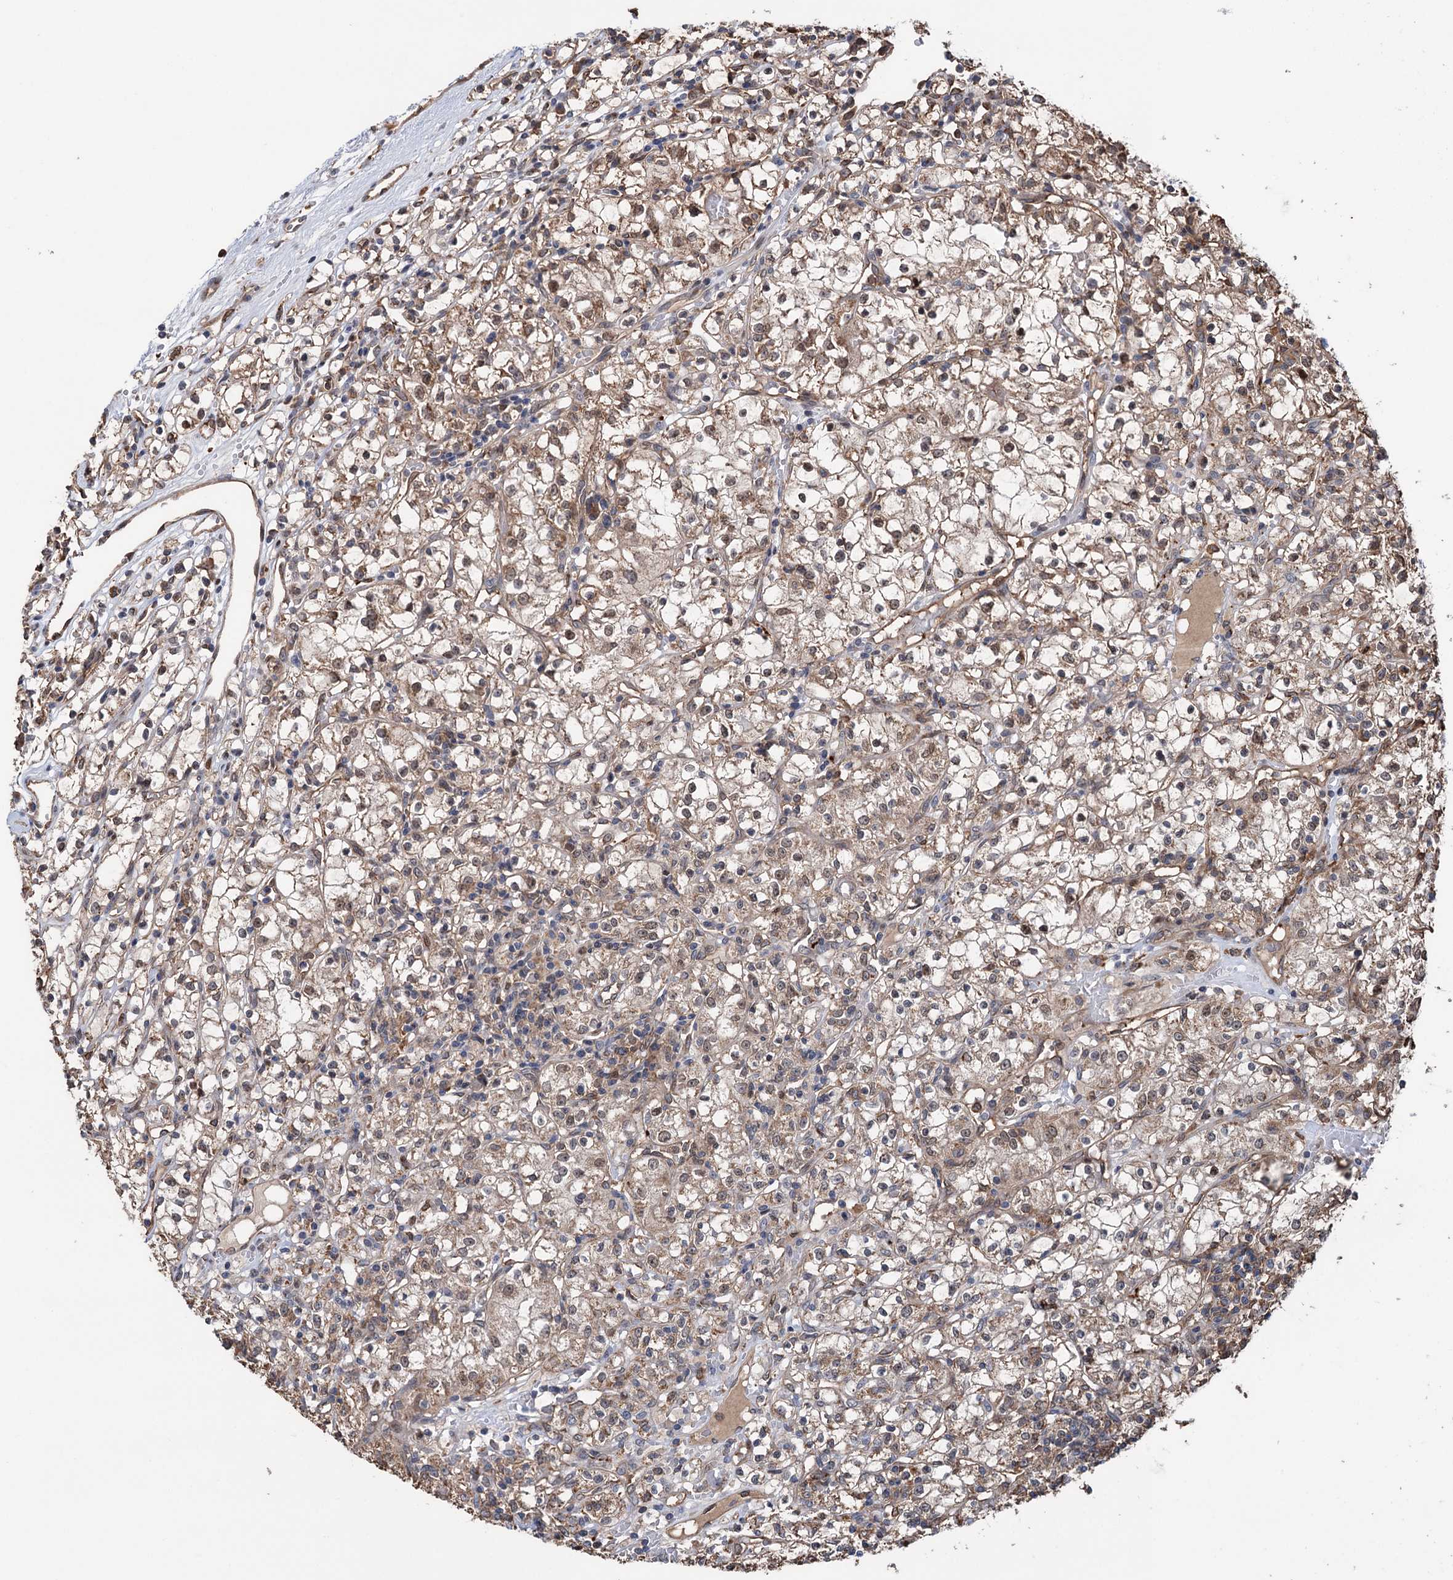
{"staining": {"intensity": "weak", "quantity": ">75%", "location": "cytoplasmic/membranous"}, "tissue": "renal cancer", "cell_type": "Tumor cells", "image_type": "cancer", "snomed": [{"axis": "morphology", "description": "Adenocarcinoma, NOS"}, {"axis": "topography", "description": "Kidney"}], "caption": "The histopathology image reveals staining of renal cancer, revealing weak cytoplasmic/membranous protein staining (brown color) within tumor cells.", "gene": "NCAPD2", "patient": {"sex": "female", "age": 59}}